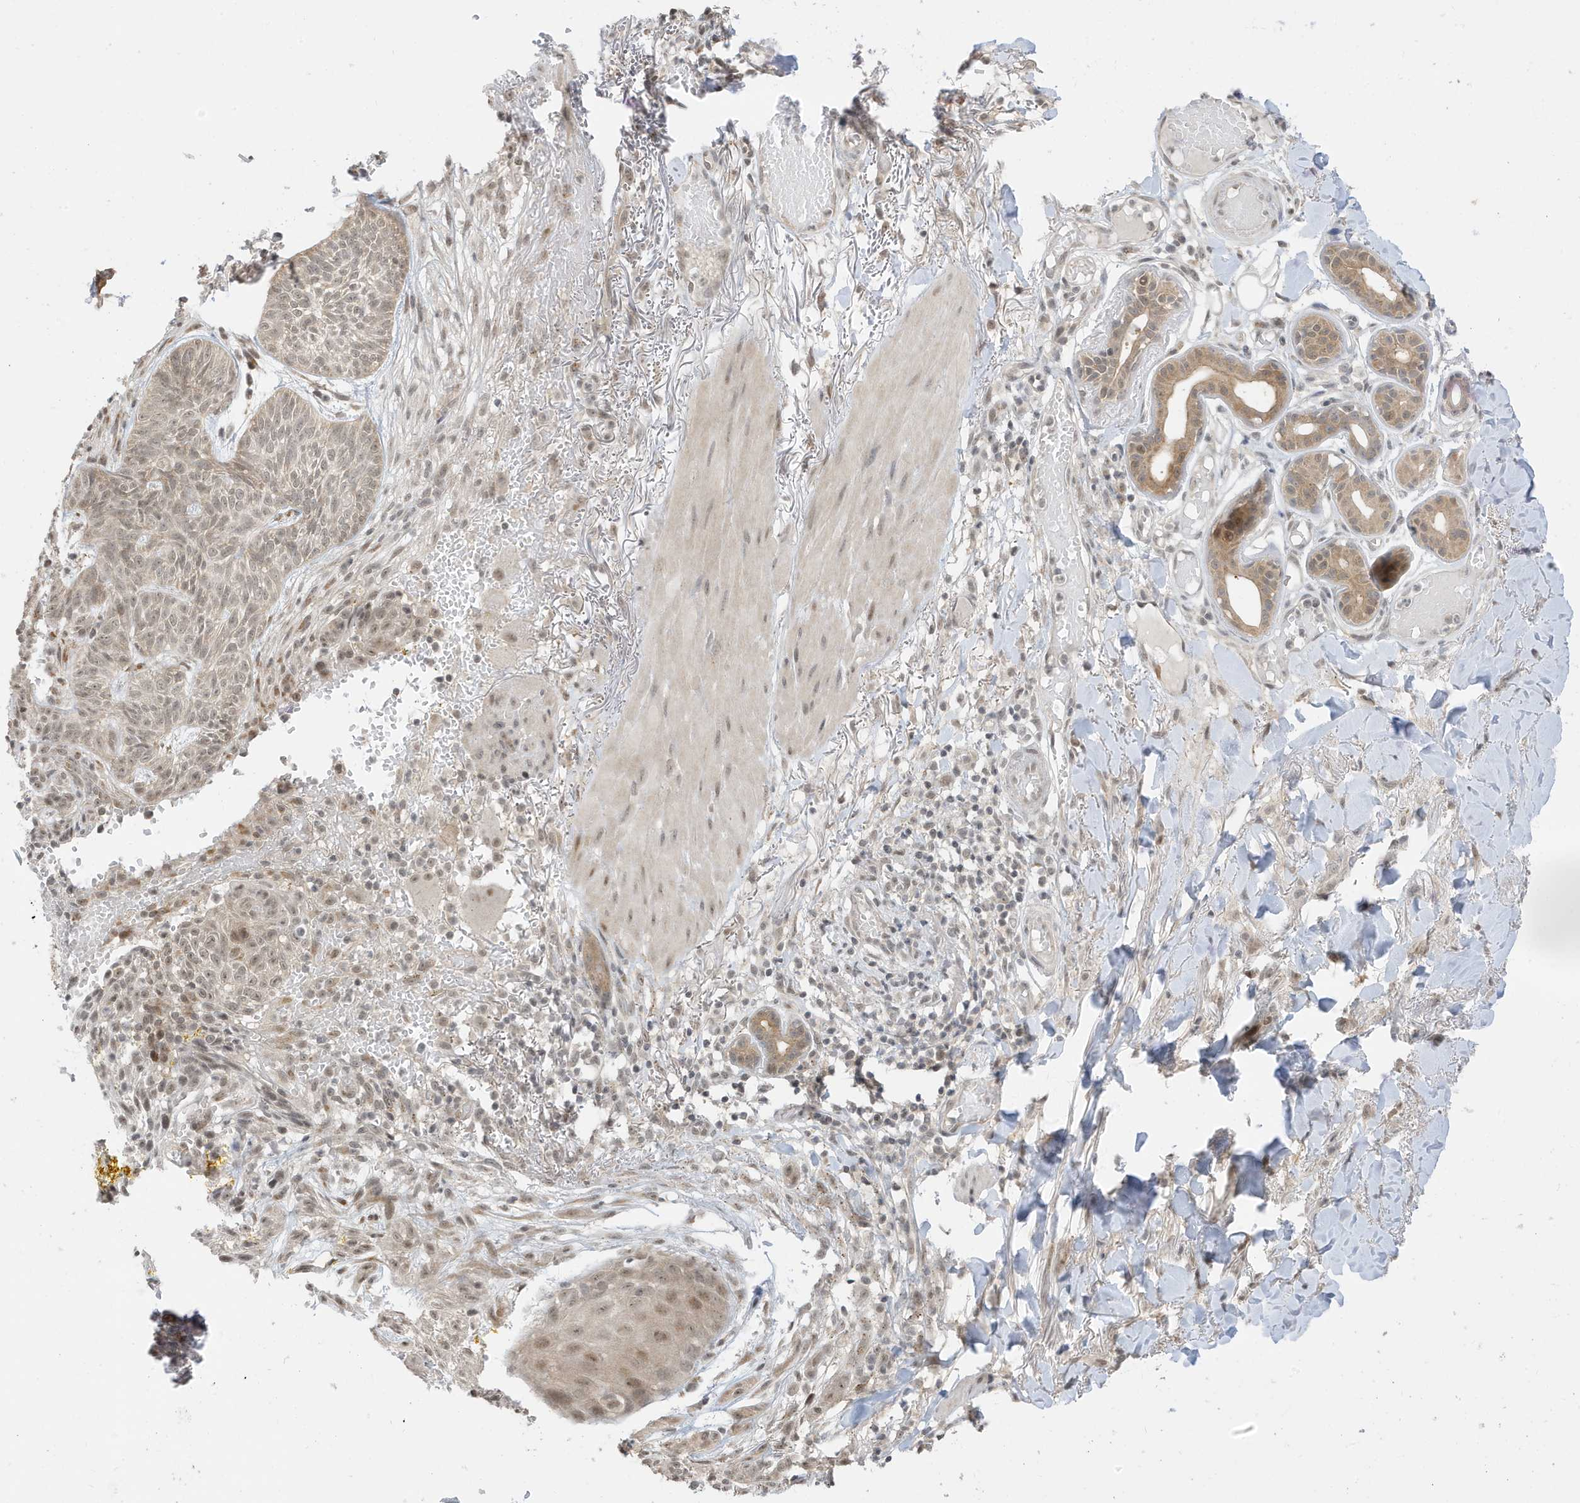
{"staining": {"intensity": "weak", "quantity": ">75%", "location": "cytoplasmic/membranous,nuclear"}, "tissue": "skin cancer", "cell_type": "Tumor cells", "image_type": "cancer", "snomed": [{"axis": "morphology", "description": "Basal cell carcinoma"}, {"axis": "topography", "description": "Skin"}], "caption": "Skin cancer (basal cell carcinoma) stained with a brown dye shows weak cytoplasmic/membranous and nuclear positive positivity in approximately >75% of tumor cells.", "gene": "TAB3", "patient": {"sex": "male", "age": 85}}